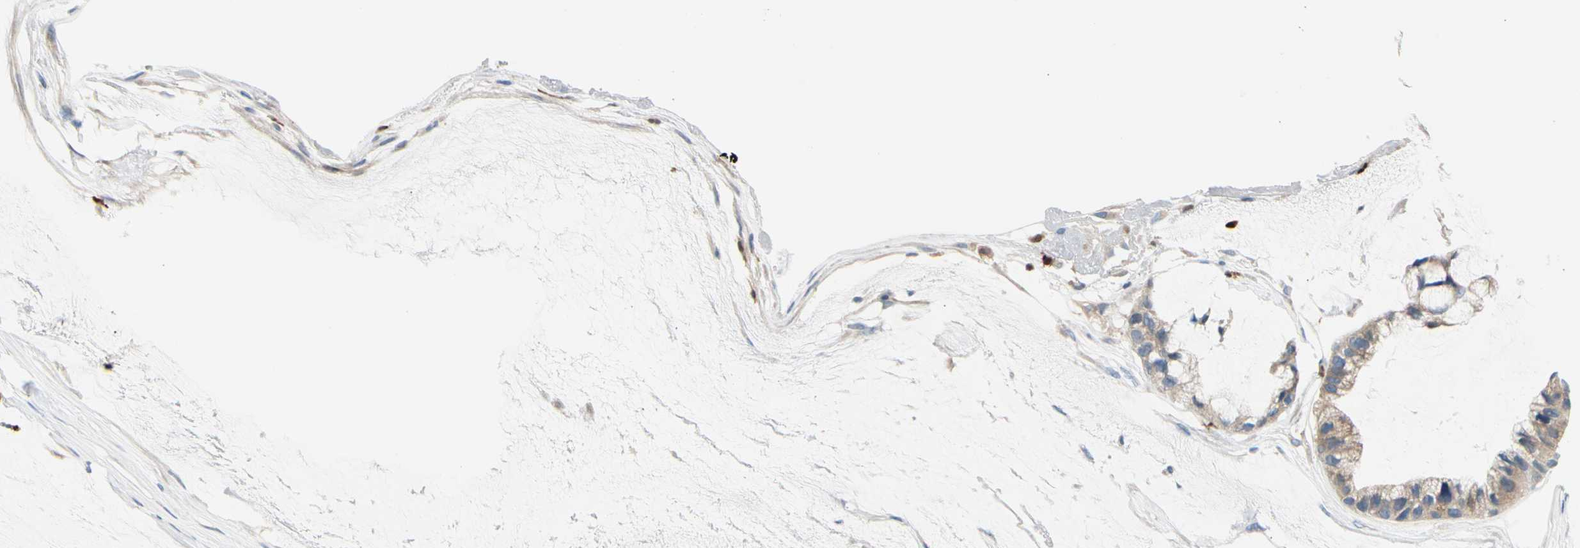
{"staining": {"intensity": "weak", "quantity": "25%-75%", "location": "cytoplasmic/membranous"}, "tissue": "ovarian cancer", "cell_type": "Tumor cells", "image_type": "cancer", "snomed": [{"axis": "morphology", "description": "Cystadenocarcinoma, mucinous, NOS"}, {"axis": "topography", "description": "Ovary"}], "caption": "Immunohistochemistry of human ovarian mucinous cystadenocarcinoma displays low levels of weak cytoplasmic/membranous positivity in approximately 25%-75% of tumor cells. The staining is performed using DAB brown chromogen to label protein expression. The nuclei are counter-stained blue using hematoxylin.", "gene": "TRAF5", "patient": {"sex": "female", "age": 39}}